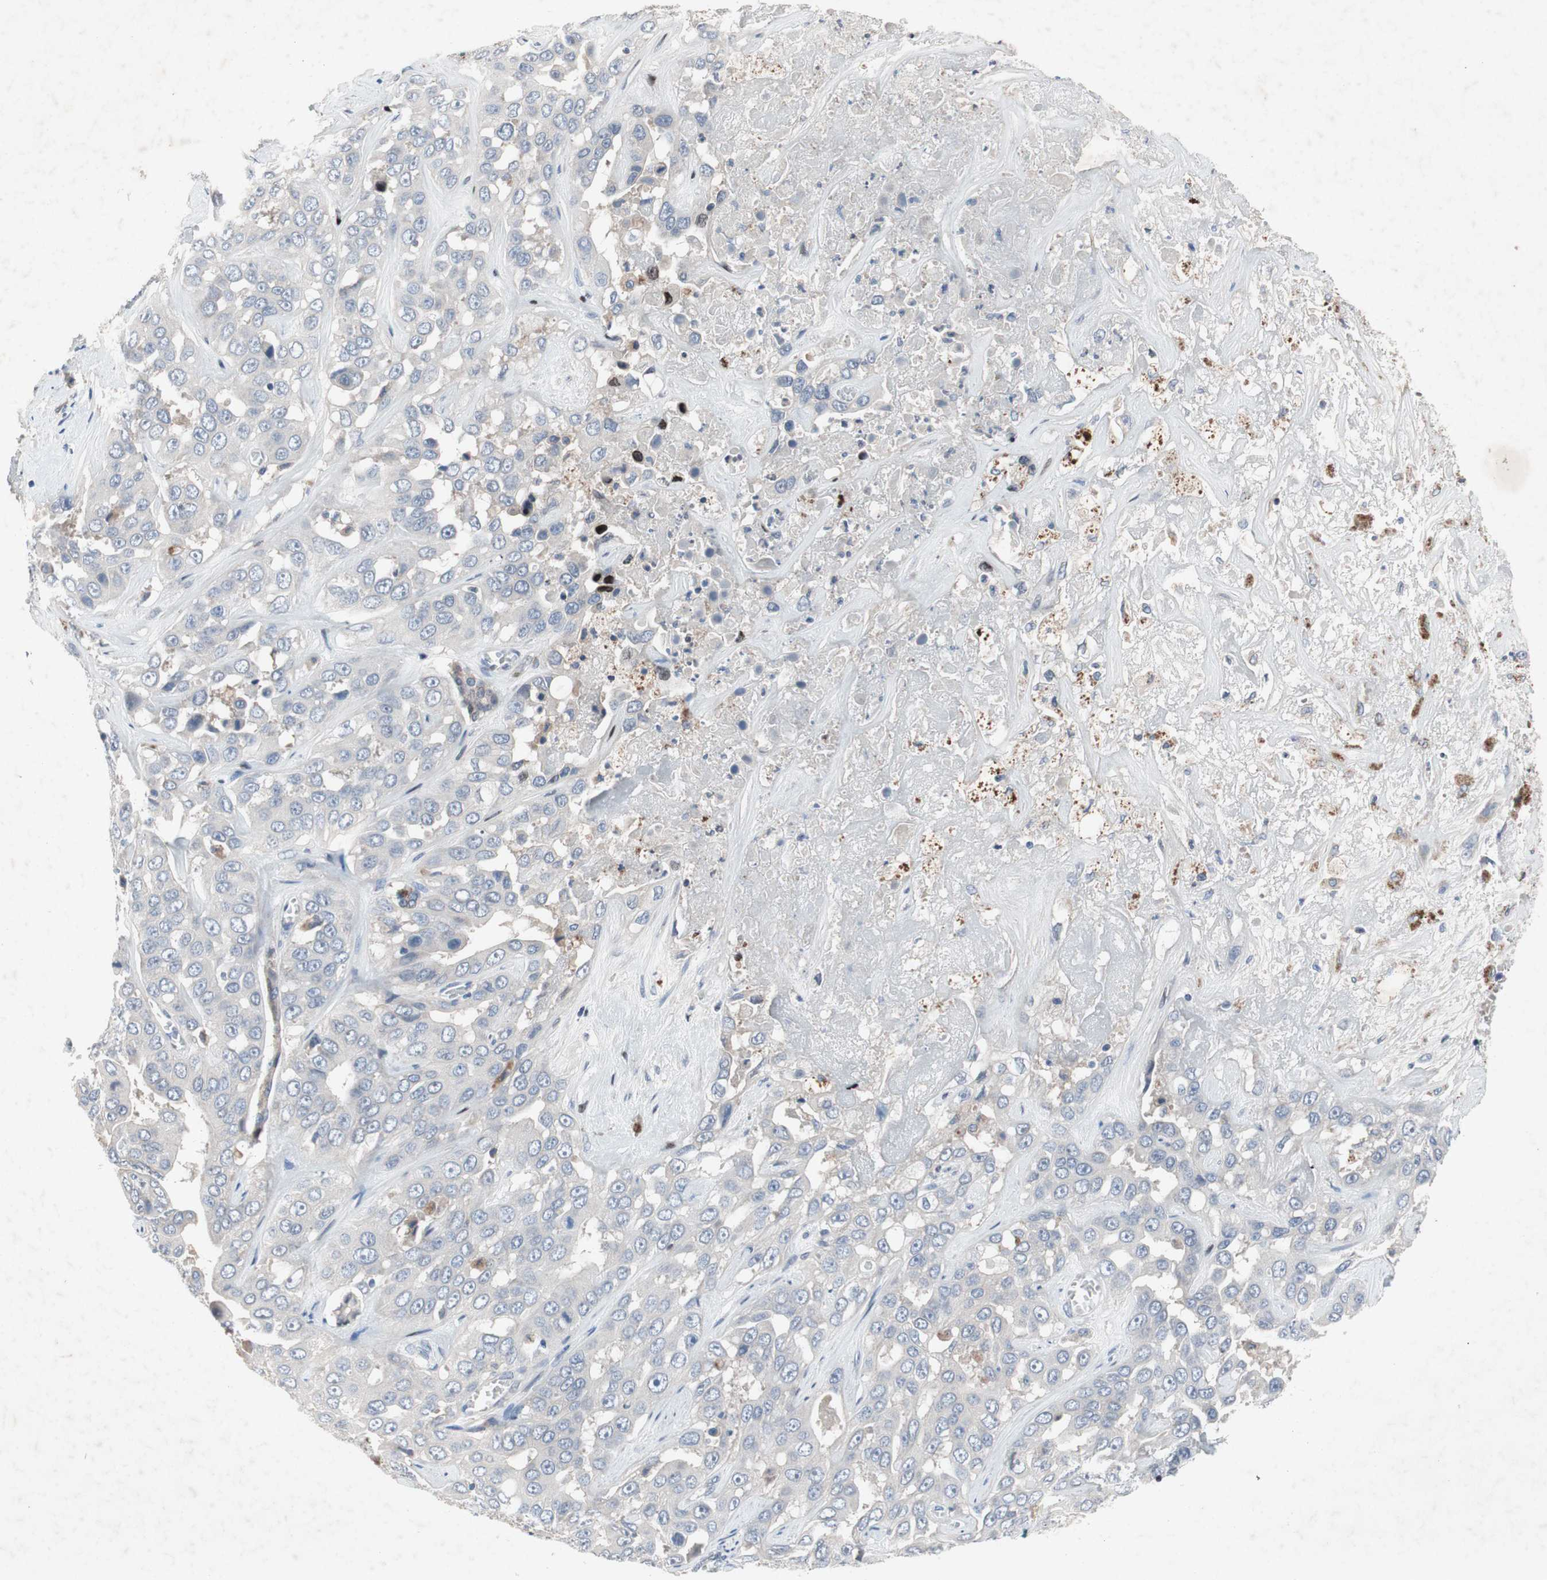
{"staining": {"intensity": "negative", "quantity": "none", "location": "none"}, "tissue": "liver cancer", "cell_type": "Tumor cells", "image_type": "cancer", "snomed": [{"axis": "morphology", "description": "Cholangiocarcinoma"}, {"axis": "topography", "description": "Liver"}], "caption": "This is an immunohistochemistry (IHC) image of human liver cancer. There is no staining in tumor cells.", "gene": "MUTYH", "patient": {"sex": "female", "age": 52}}